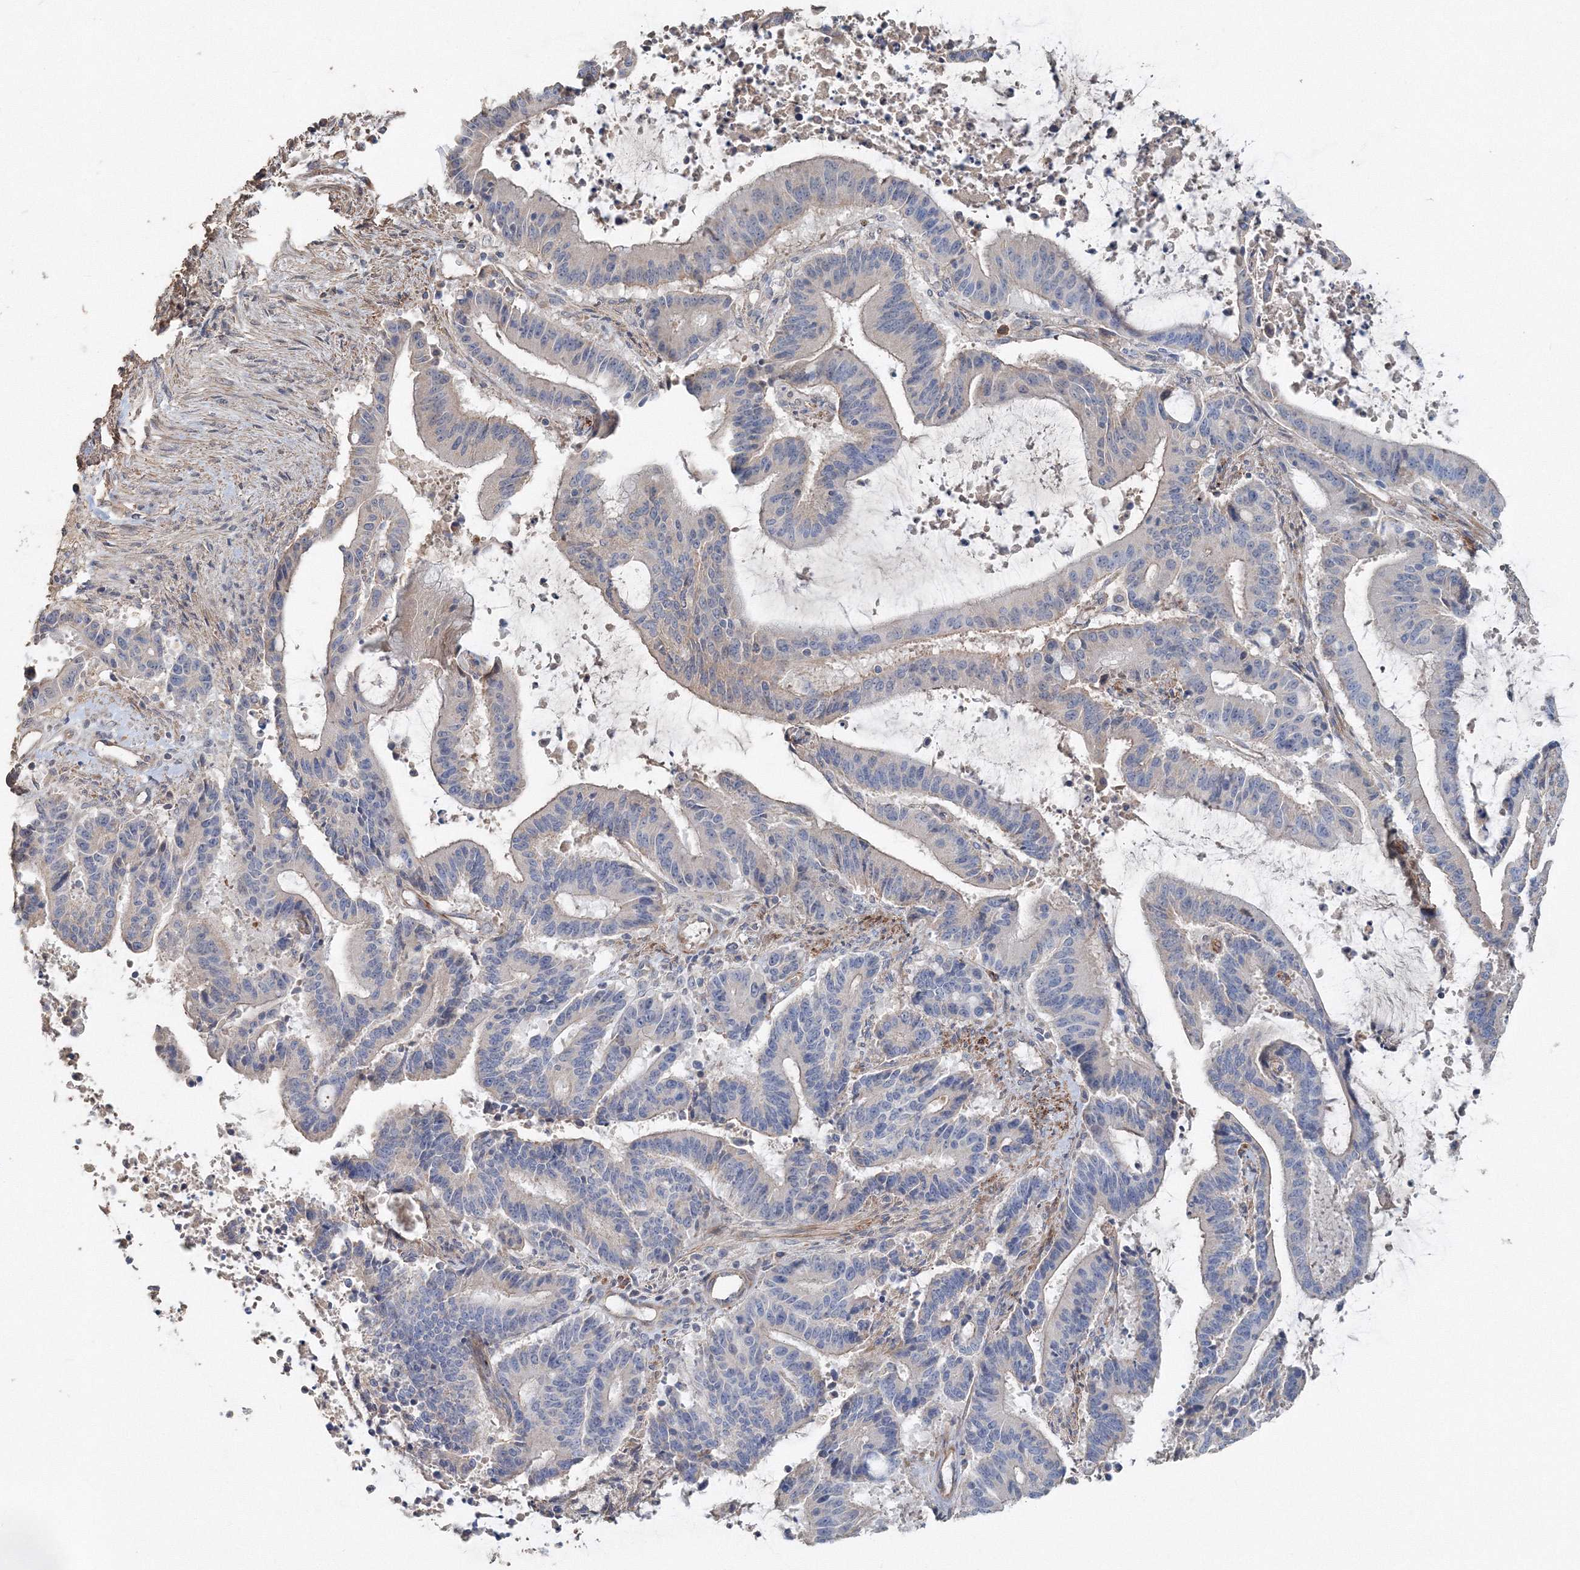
{"staining": {"intensity": "weak", "quantity": "<25%", "location": "cytoplasmic/membranous"}, "tissue": "liver cancer", "cell_type": "Tumor cells", "image_type": "cancer", "snomed": [{"axis": "morphology", "description": "Normal tissue, NOS"}, {"axis": "morphology", "description": "Cholangiocarcinoma"}, {"axis": "topography", "description": "Liver"}, {"axis": "topography", "description": "Peripheral nerve tissue"}], "caption": "Tumor cells show no significant protein positivity in liver cancer. Nuclei are stained in blue.", "gene": "NALF2", "patient": {"sex": "female", "age": 73}}